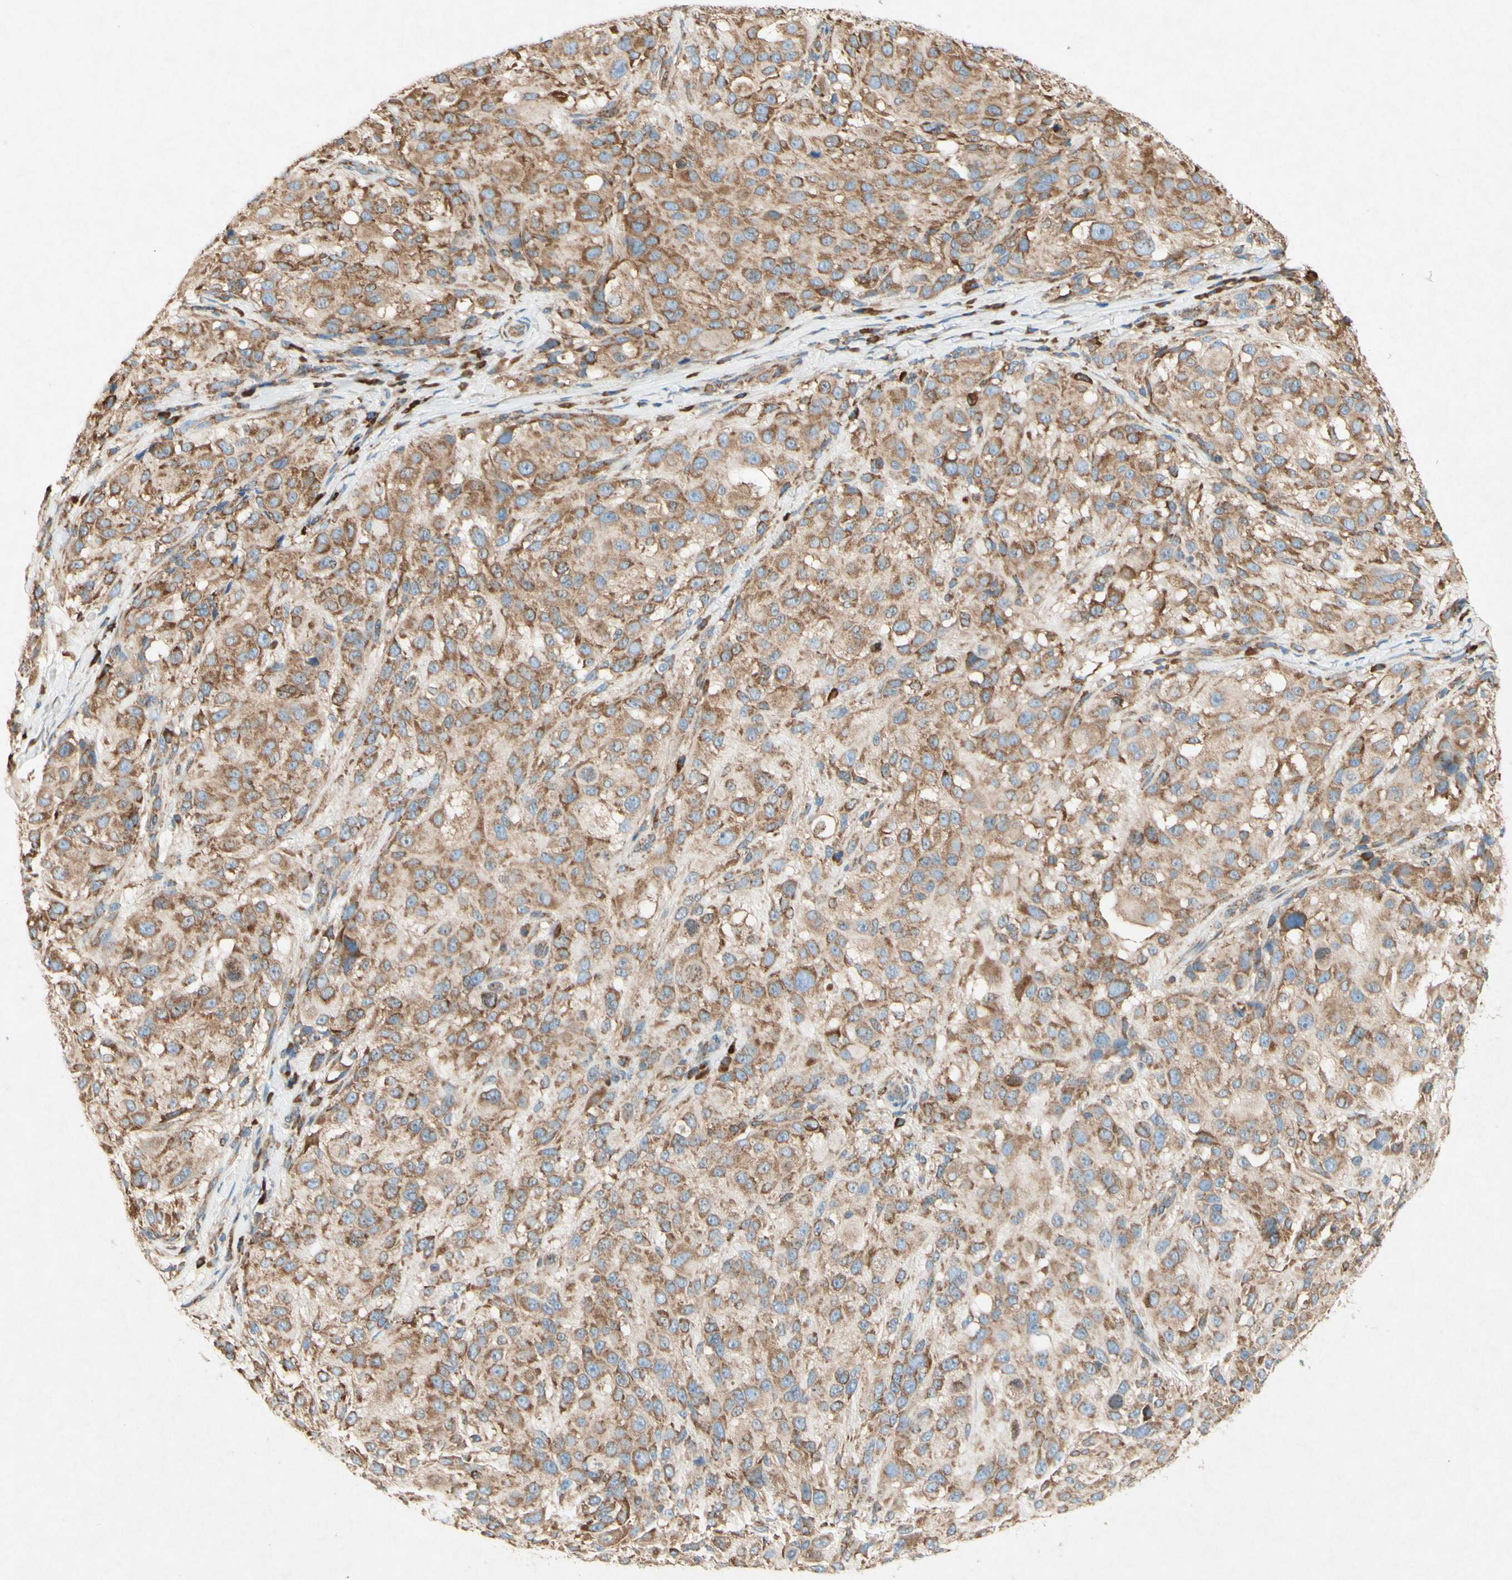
{"staining": {"intensity": "moderate", "quantity": ">75%", "location": "cytoplasmic/membranous"}, "tissue": "melanoma", "cell_type": "Tumor cells", "image_type": "cancer", "snomed": [{"axis": "morphology", "description": "Necrosis, NOS"}, {"axis": "morphology", "description": "Malignant melanoma, NOS"}, {"axis": "topography", "description": "Skin"}], "caption": "An immunohistochemistry (IHC) photomicrograph of neoplastic tissue is shown. Protein staining in brown highlights moderate cytoplasmic/membranous positivity in malignant melanoma within tumor cells. The staining was performed using DAB (3,3'-diaminobenzidine), with brown indicating positive protein expression. Nuclei are stained blue with hematoxylin.", "gene": "PABPC1", "patient": {"sex": "female", "age": 87}}